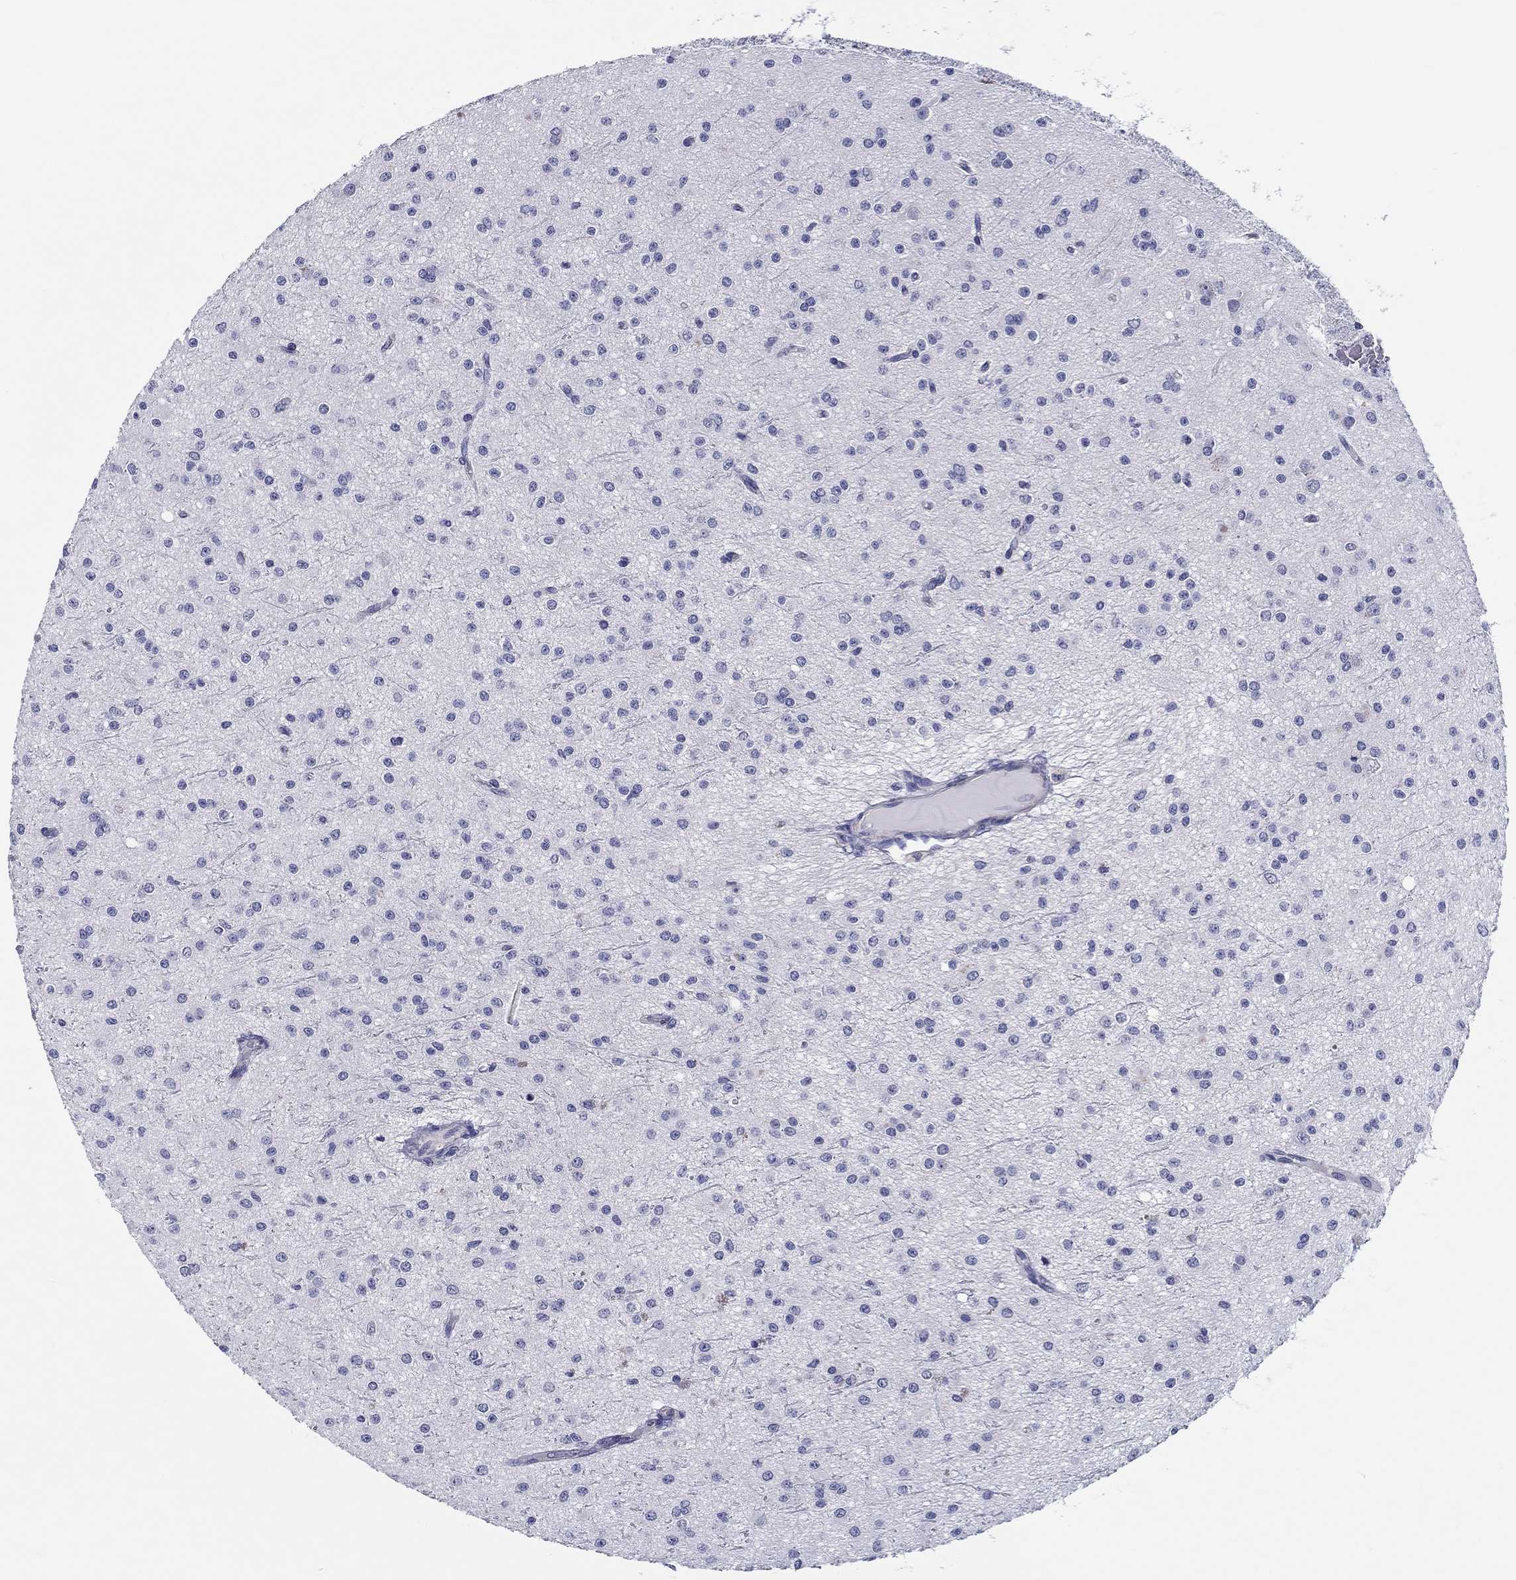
{"staining": {"intensity": "negative", "quantity": "none", "location": "none"}, "tissue": "glioma", "cell_type": "Tumor cells", "image_type": "cancer", "snomed": [{"axis": "morphology", "description": "Glioma, malignant, Low grade"}, {"axis": "topography", "description": "Brain"}], "caption": "The micrograph exhibits no staining of tumor cells in malignant low-grade glioma. (Immunohistochemistry, brightfield microscopy, high magnification).", "gene": "CRYGD", "patient": {"sex": "male", "age": 27}}